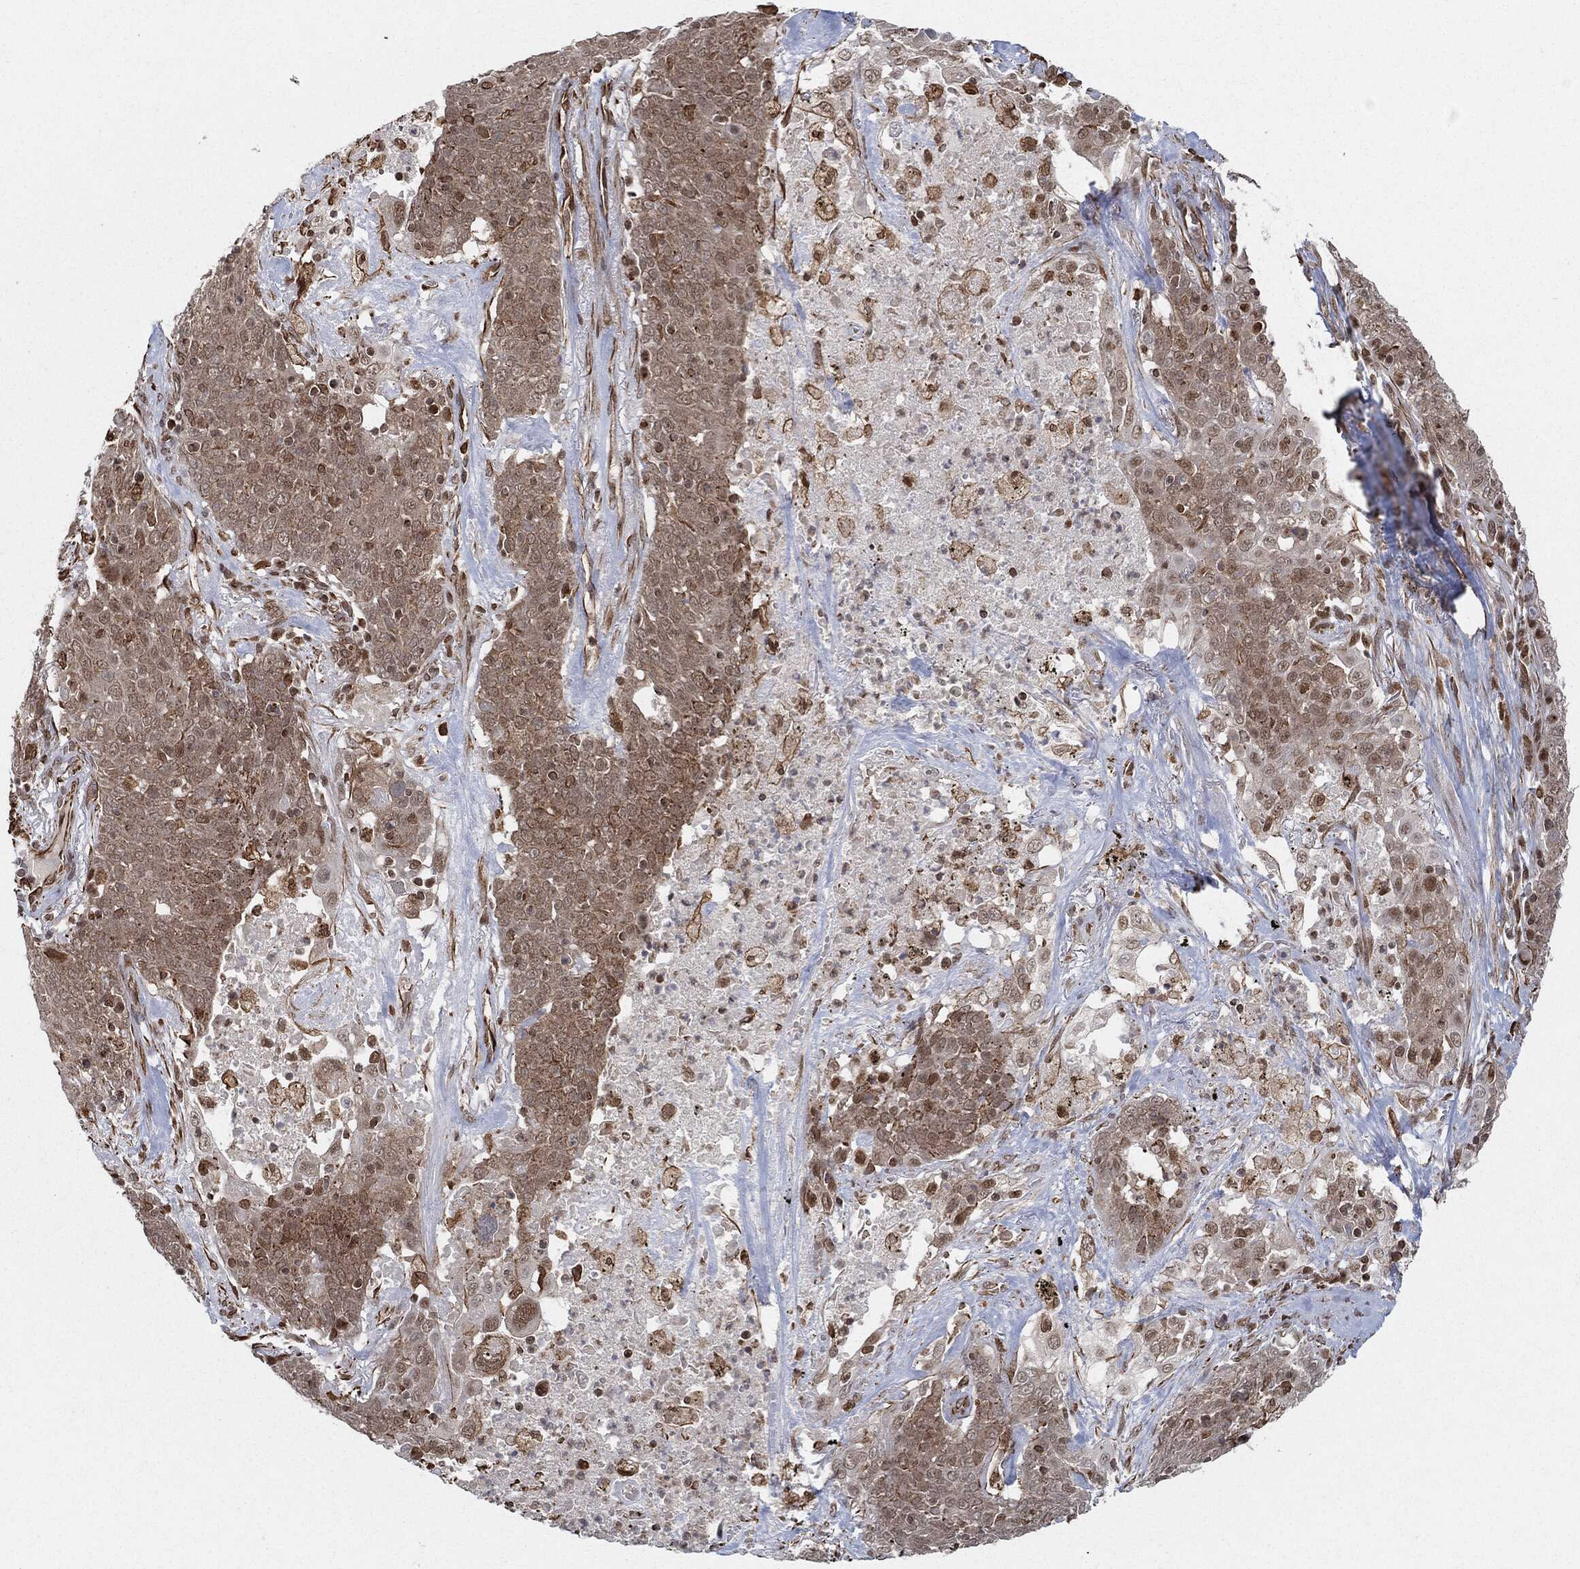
{"staining": {"intensity": "negative", "quantity": "none", "location": "none"}, "tissue": "lung cancer", "cell_type": "Tumor cells", "image_type": "cancer", "snomed": [{"axis": "morphology", "description": "Squamous cell carcinoma, NOS"}, {"axis": "topography", "description": "Lung"}], "caption": "An IHC photomicrograph of squamous cell carcinoma (lung) is shown. There is no staining in tumor cells of squamous cell carcinoma (lung).", "gene": "TP53RK", "patient": {"sex": "male", "age": 82}}